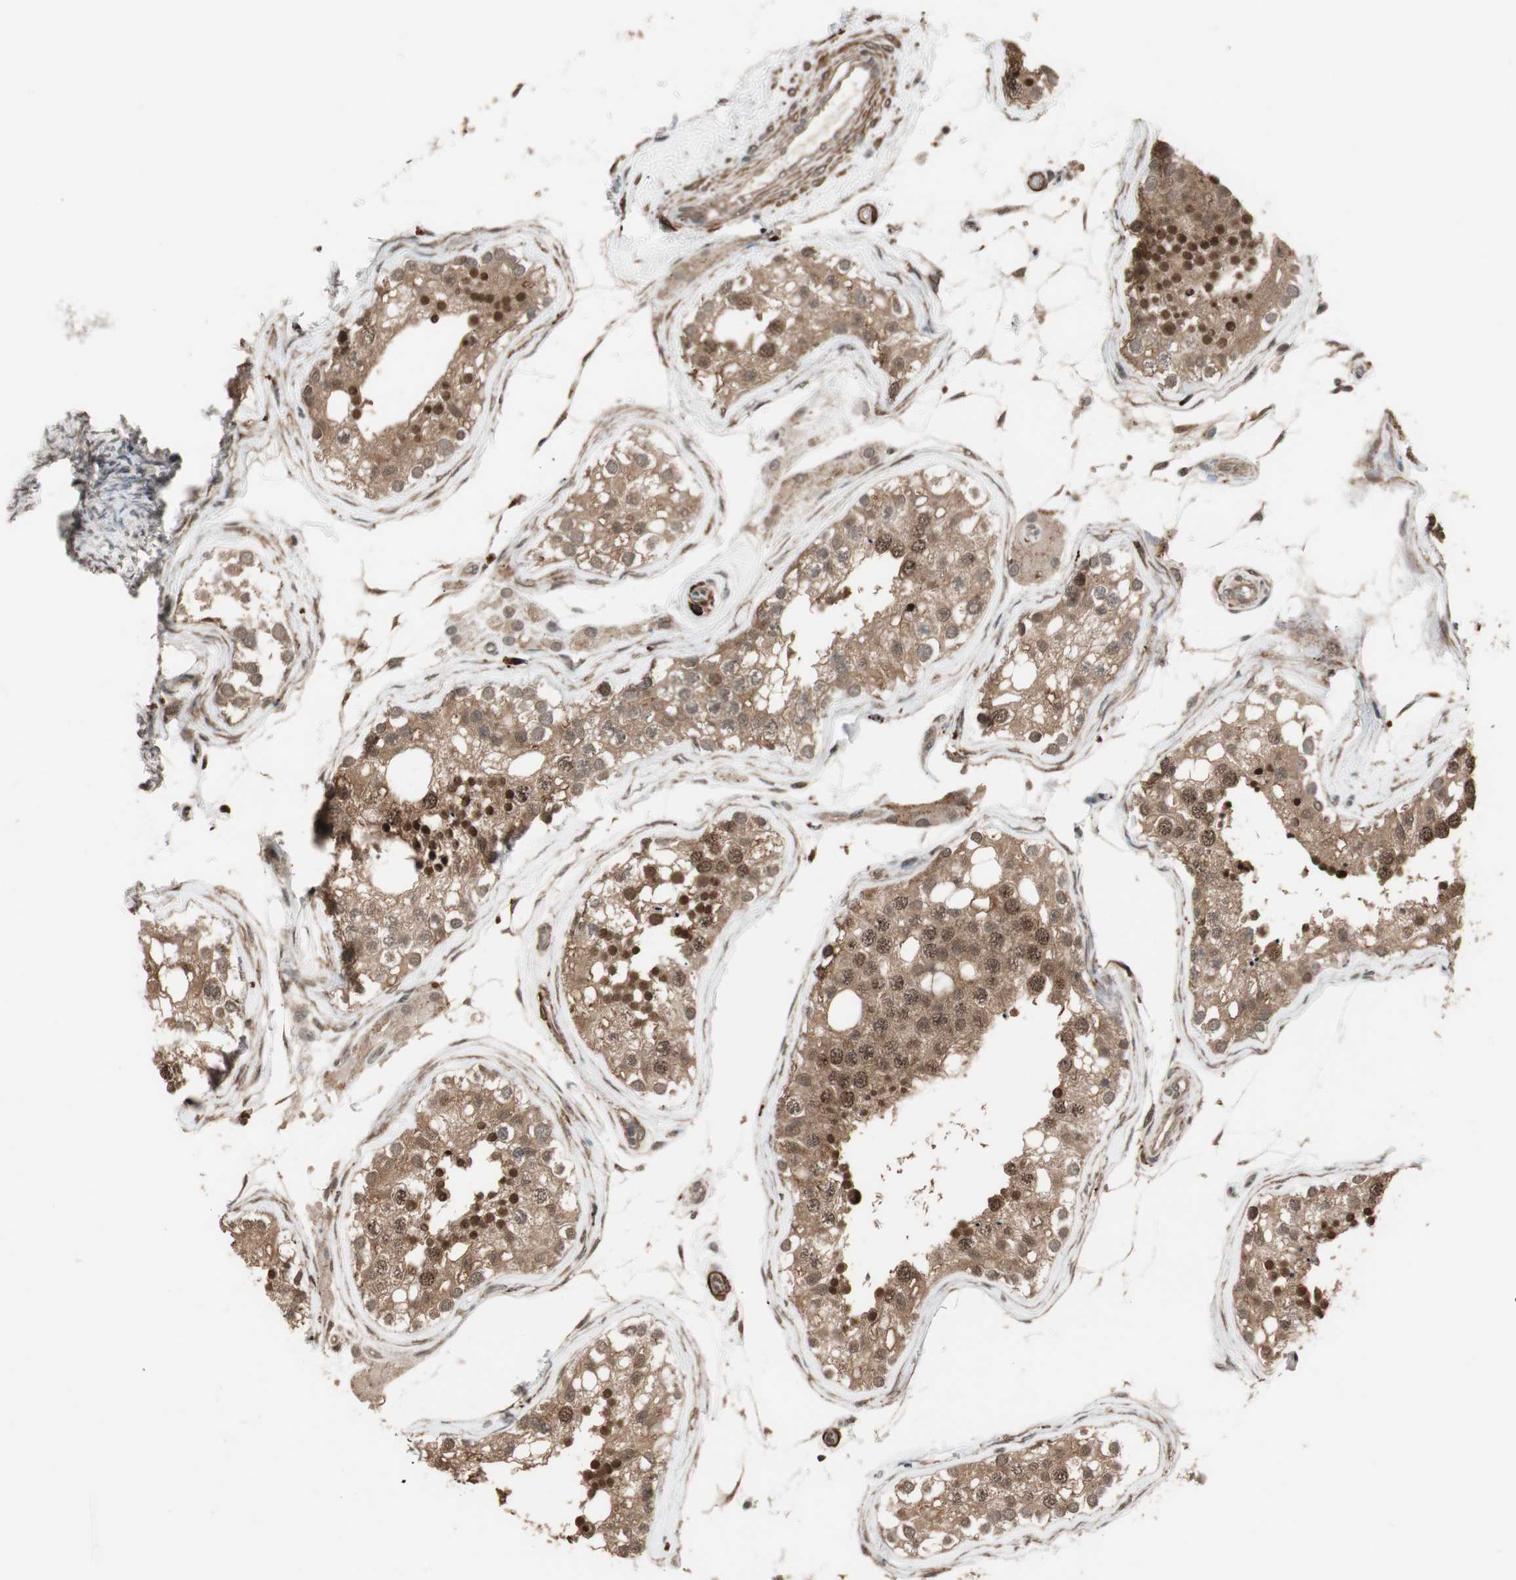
{"staining": {"intensity": "strong", "quantity": "25%-75%", "location": "cytoplasmic/membranous,nuclear"}, "tissue": "testis", "cell_type": "Cells in seminiferous ducts", "image_type": "normal", "snomed": [{"axis": "morphology", "description": "Normal tissue, NOS"}, {"axis": "topography", "description": "Testis"}], "caption": "Testis stained with IHC demonstrates strong cytoplasmic/membranous,nuclear staining in about 25%-75% of cells in seminiferous ducts.", "gene": "DRAP1", "patient": {"sex": "male", "age": 68}}